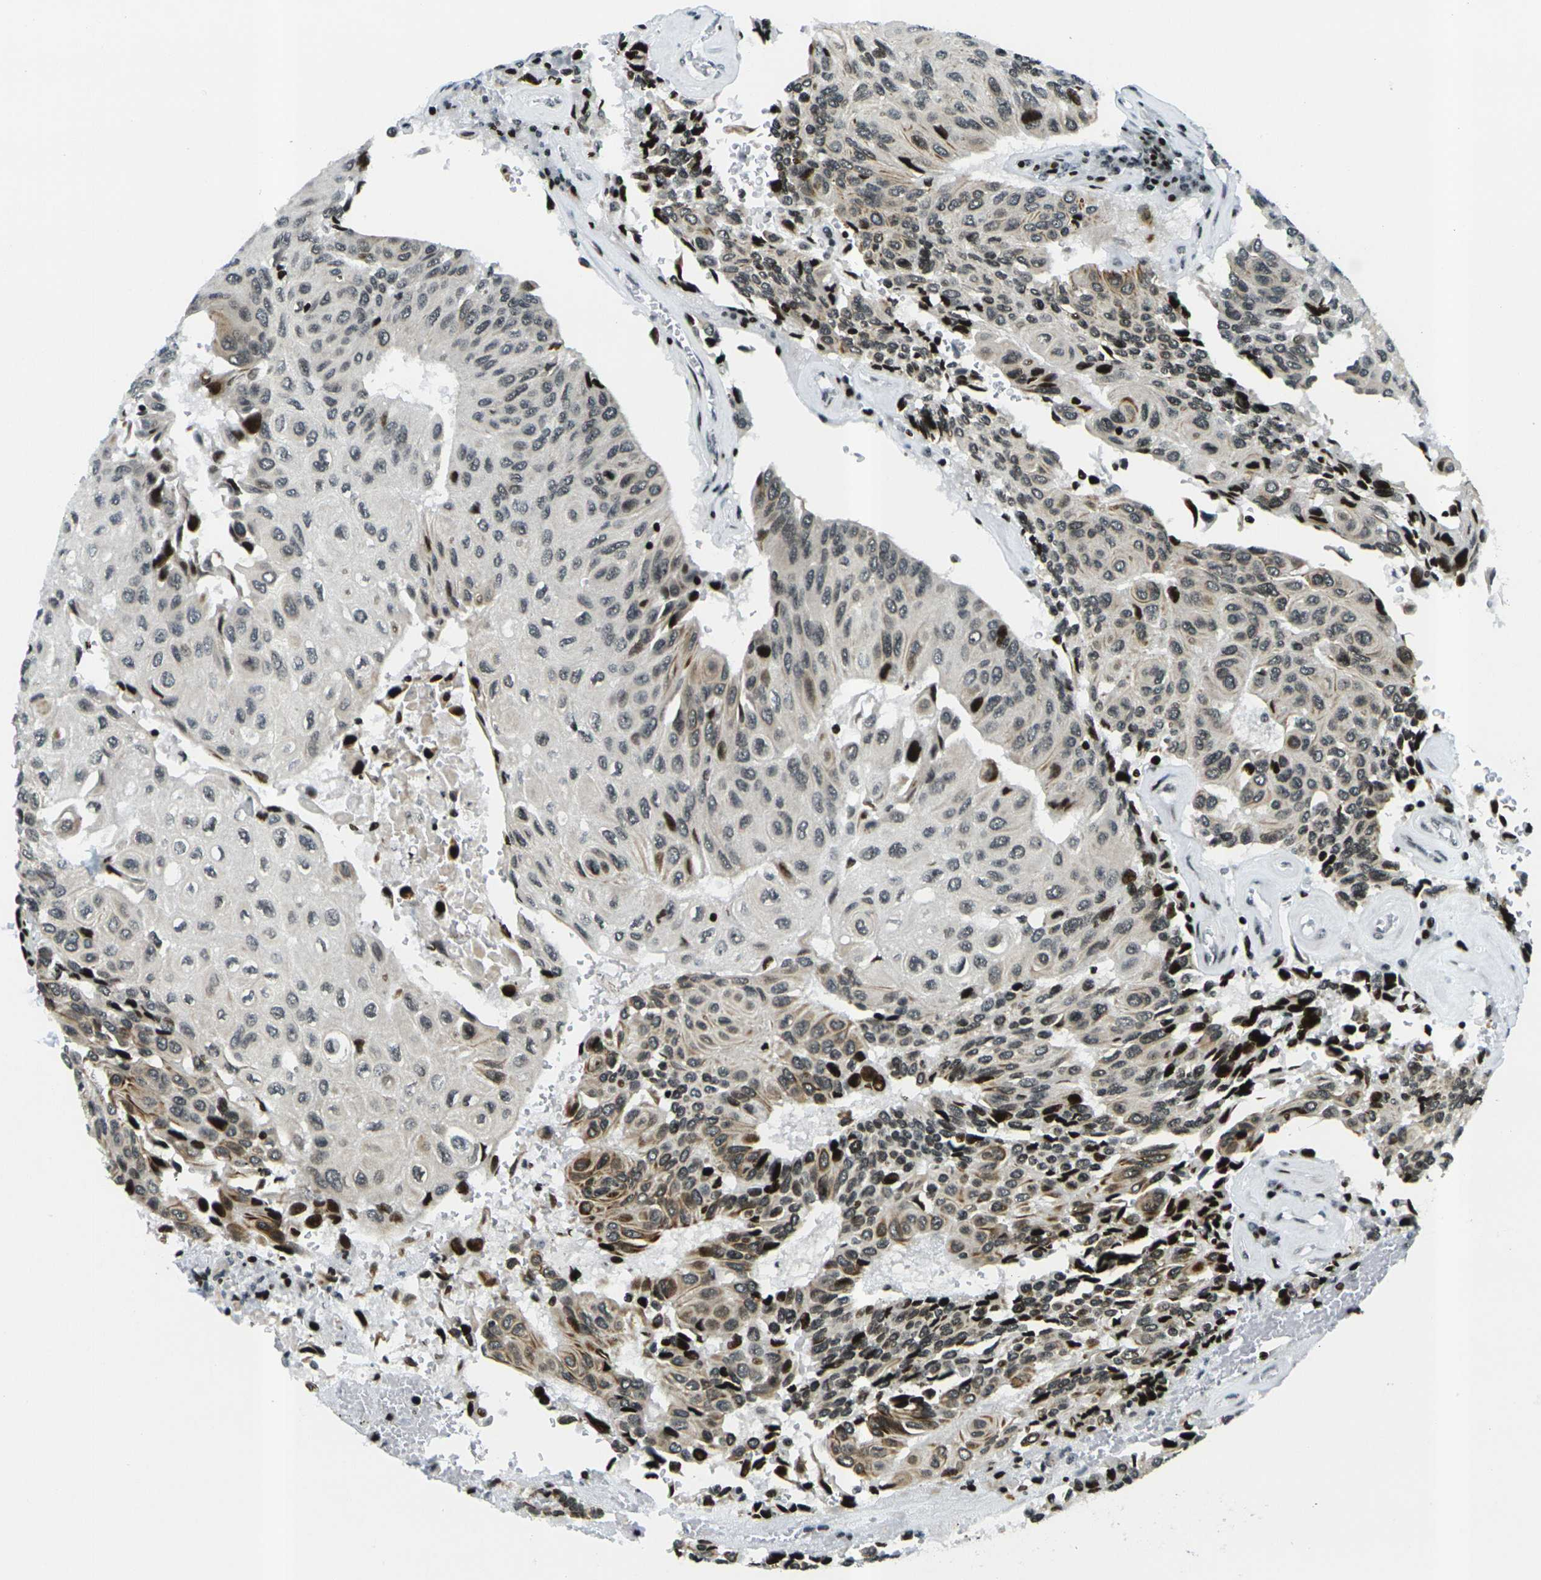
{"staining": {"intensity": "moderate", "quantity": ">75%", "location": "cytoplasmic/membranous,nuclear"}, "tissue": "urothelial cancer", "cell_type": "Tumor cells", "image_type": "cancer", "snomed": [{"axis": "morphology", "description": "Urothelial carcinoma, High grade"}, {"axis": "topography", "description": "Urinary bladder"}], "caption": "There is medium levels of moderate cytoplasmic/membranous and nuclear expression in tumor cells of urothelial cancer, as demonstrated by immunohistochemical staining (brown color).", "gene": "H3-3A", "patient": {"sex": "female", "age": 85}}